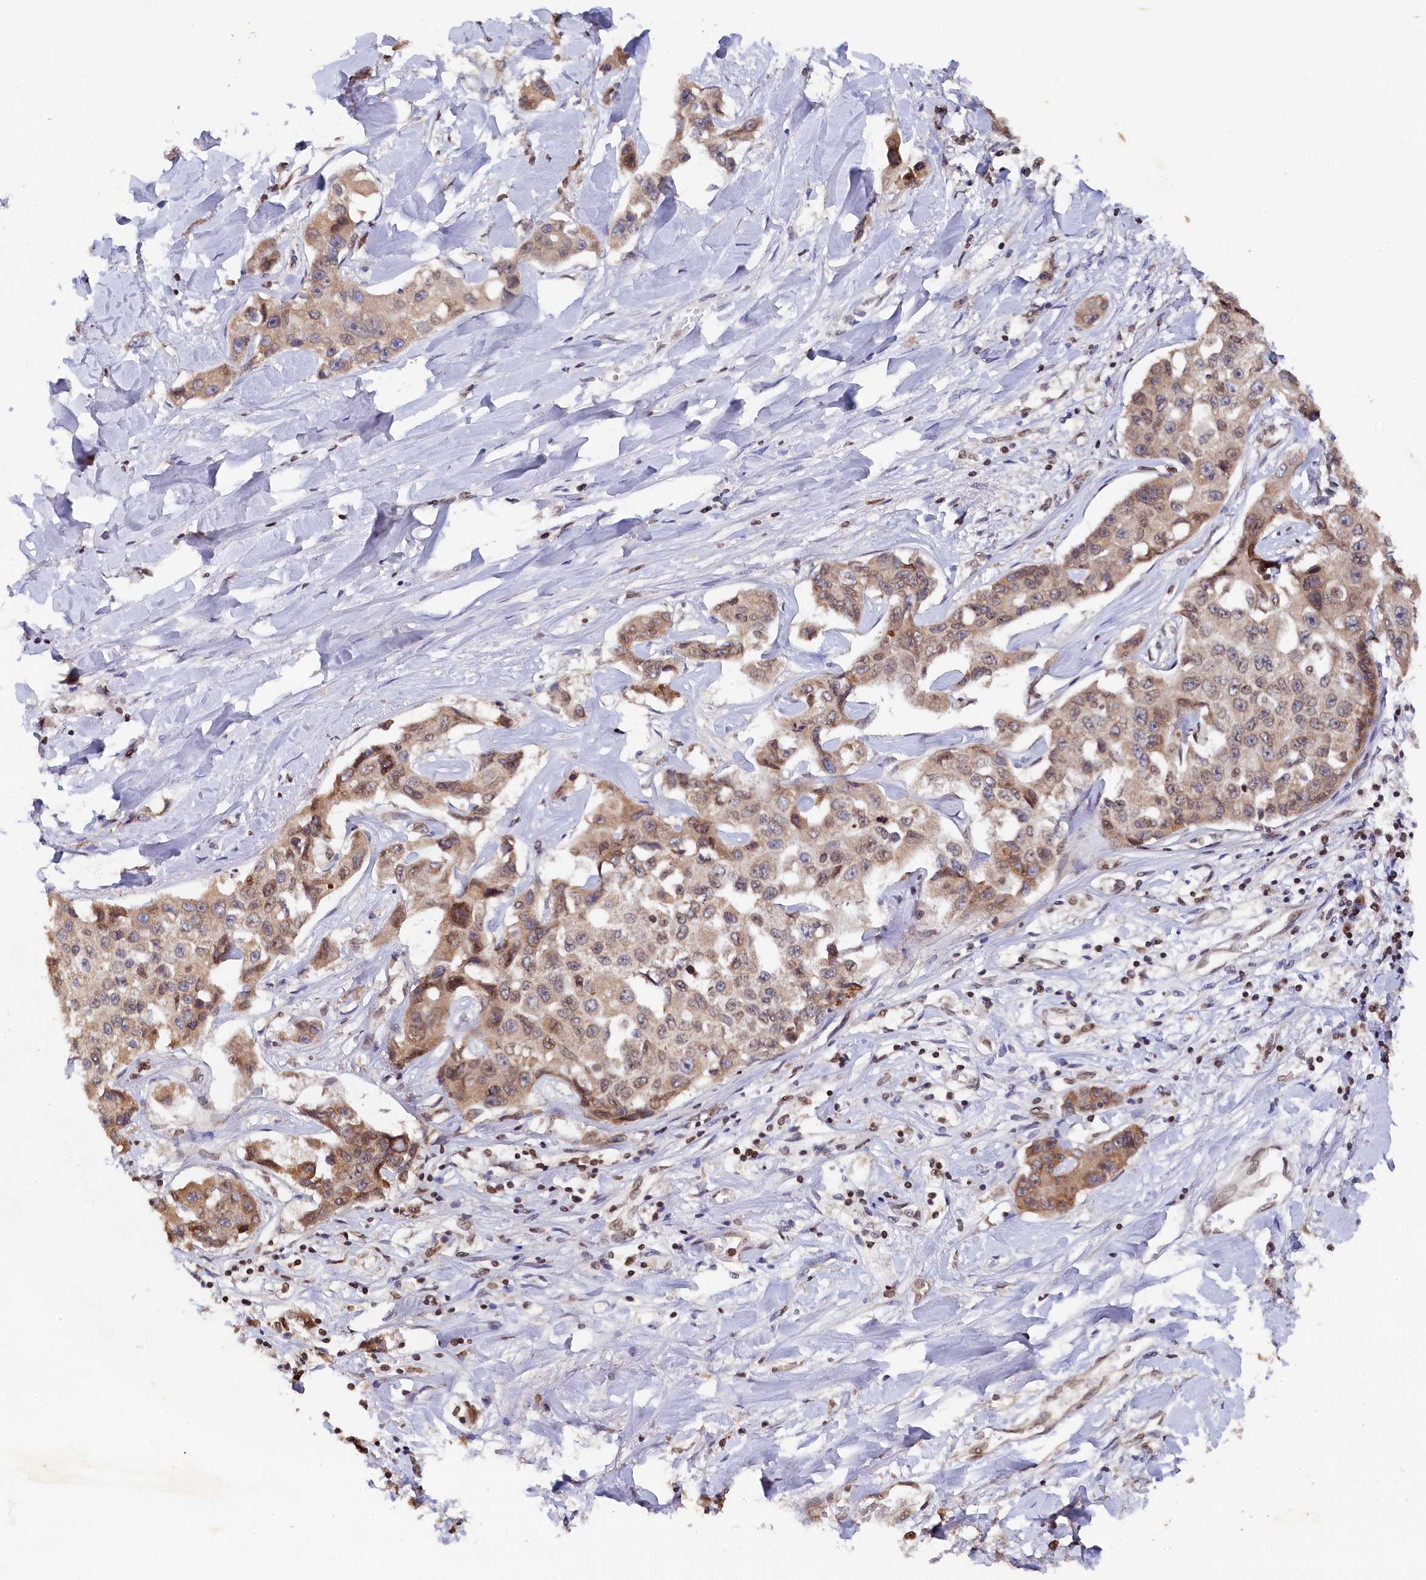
{"staining": {"intensity": "moderate", "quantity": ">75%", "location": "cytoplasmic/membranous"}, "tissue": "liver cancer", "cell_type": "Tumor cells", "image_type": "cancer", "snomed": [{"axis": "morphology", "description": "Cholangiocarcinoma"}, {"axis": "topography", "description": "Liver"}], "caption": "Brown immunohistochemical staining in cholangiocarcinoma (liver) reveals moderate cytoplasmic/membranous staining in approximately >75% of tumor cells.", "gene": "ANKEF1", "patient": {"sex": "male", "age": 59}}